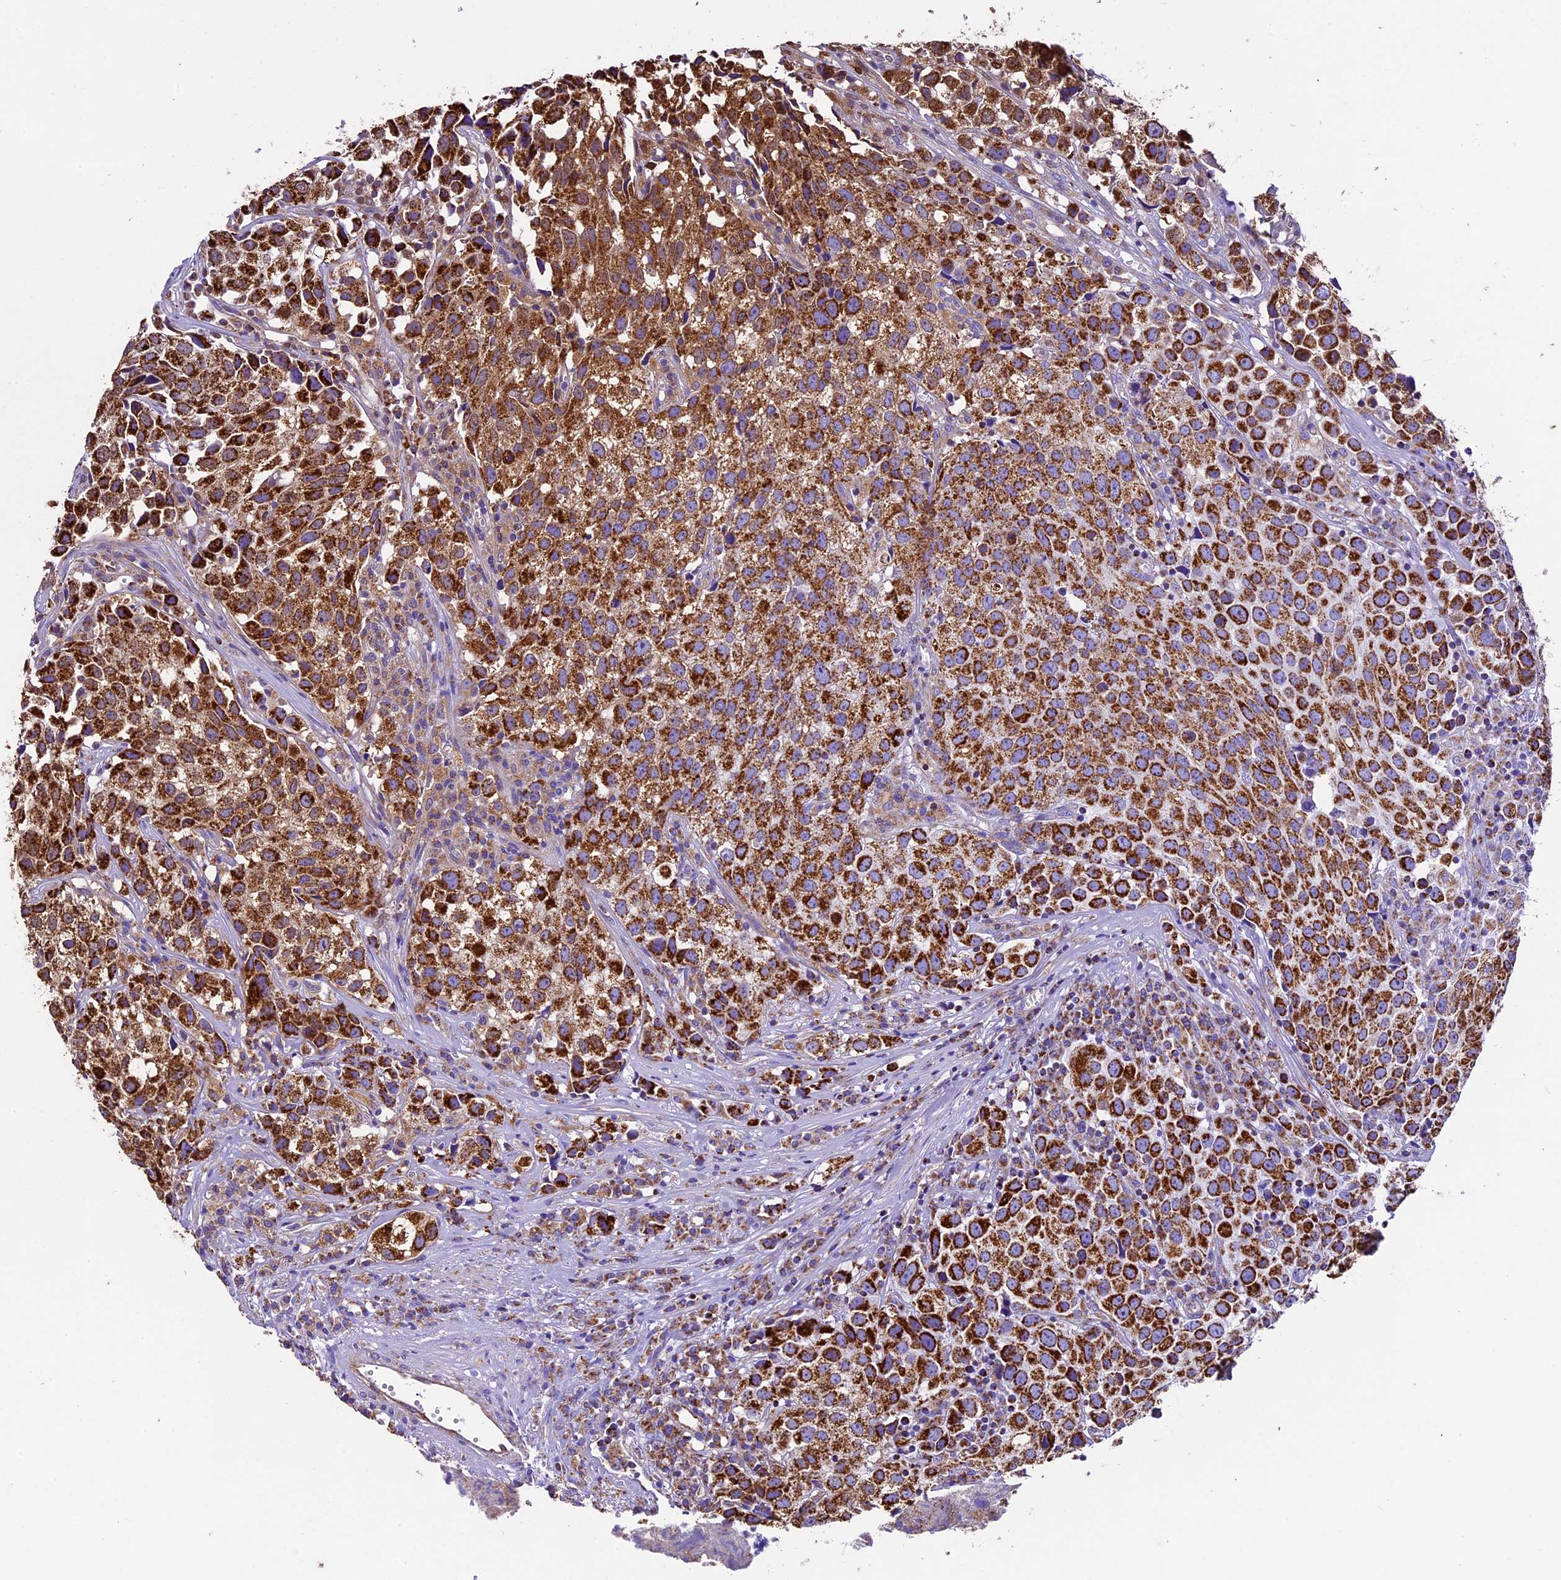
{"staining": {"intensity": "strong", "quantity": ">75%", "location": "cytoplasmic/membranous"}, "tissue": "urothelial cancer", "cell_type": "Tumor cells", "image_type": "cancer", "snomed": [{"axis": "morphology", "description": "Urothelial carcinoma, High grade"}, {"axis": "topography", "description": "Urinary bladder"}], "caption": "The image exhibits a brown stain indicating the presence of a protein in the cytoplasmic/membranous of tumor cells in high-grade urothelial carcinoma.", "gene": "DCAF5", "patient": {"sex": "female", "age": 75}}